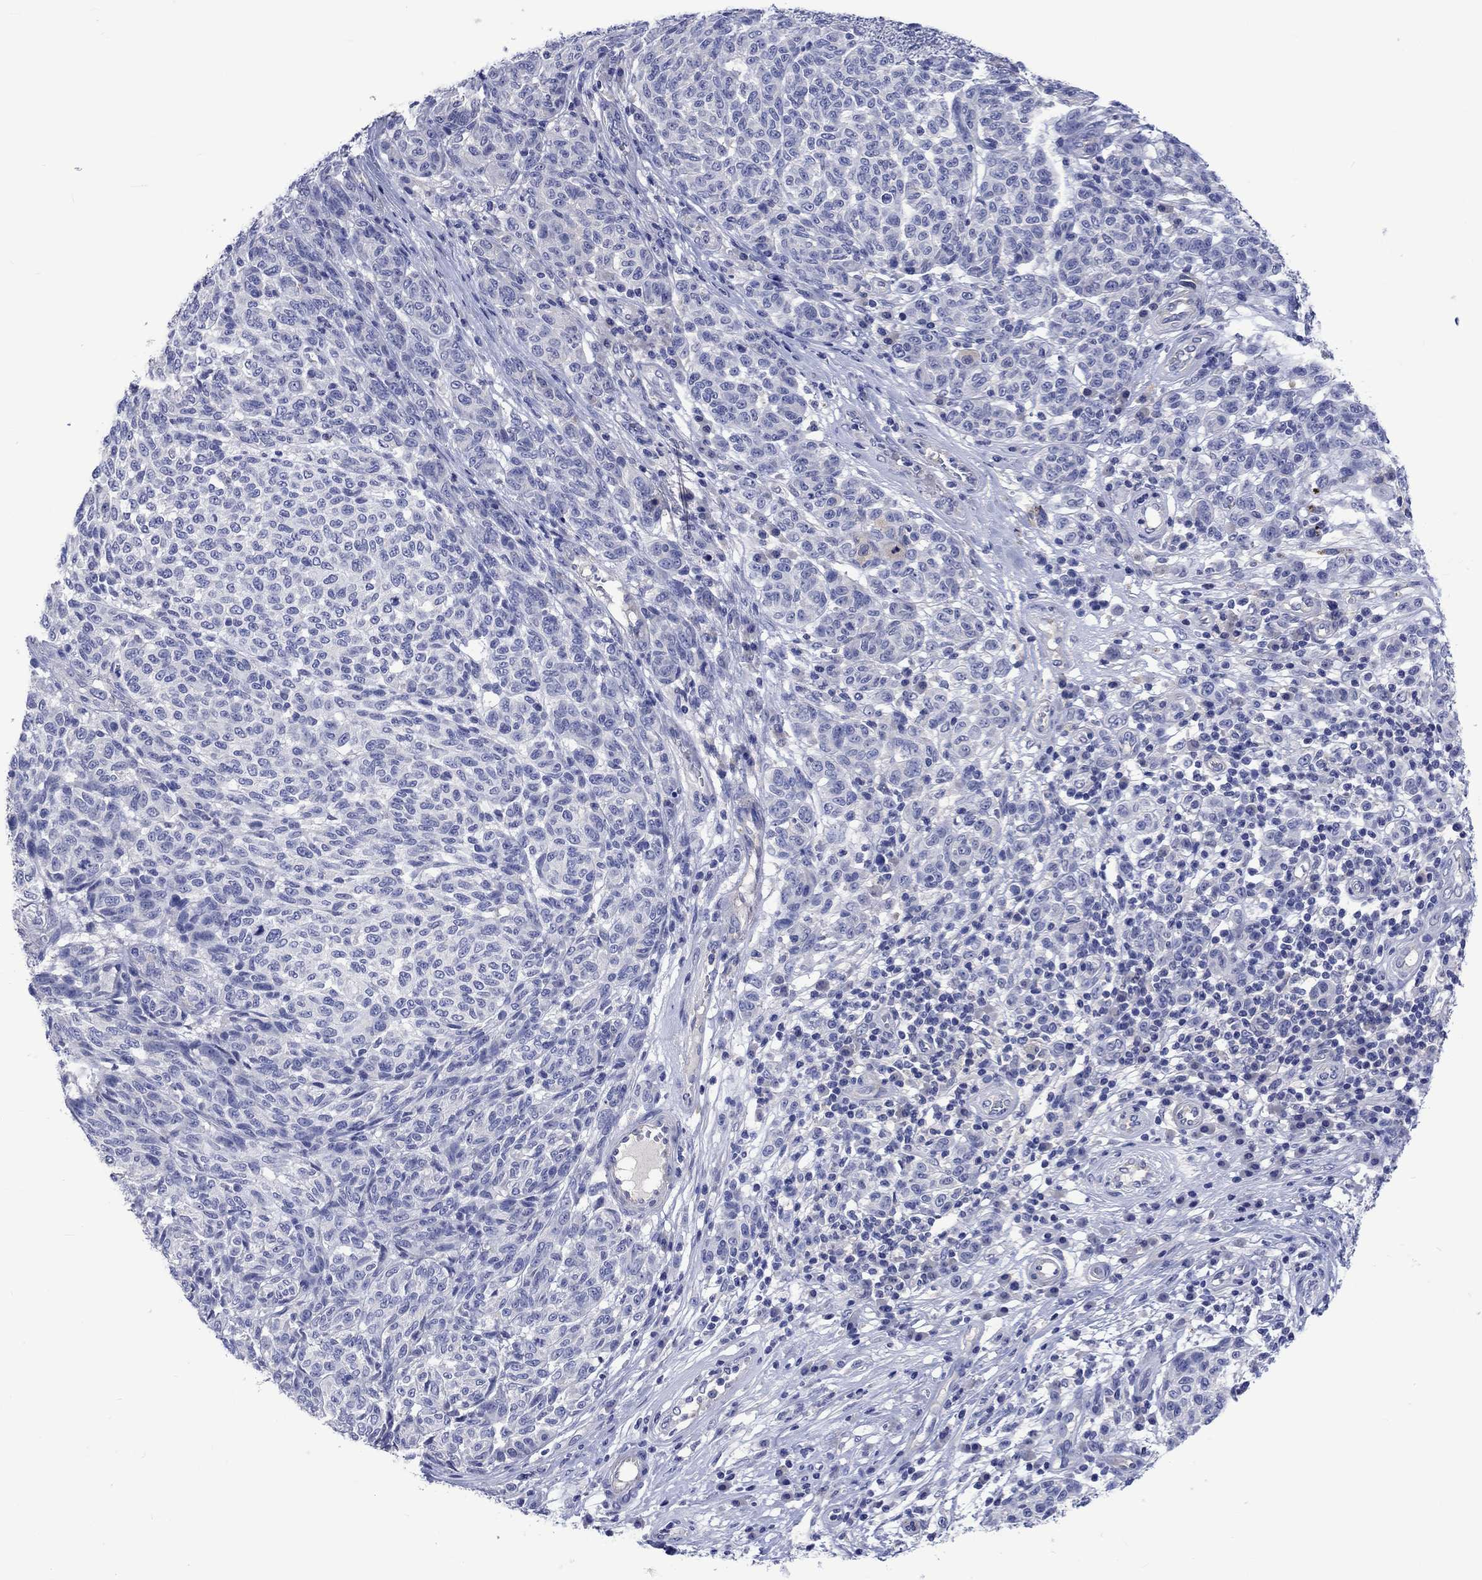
{"staining": {"intensity": "negative", "quantity": "none", "location": "none"}, "tissue": "melanoma", "cell_type": "Tumor cells", "image_type": "cancer", "snomed": [{"axis": "morphology", "description": "Malignant melanoma, NOS"}, {"axis": "topography", "description": "Skin"}], "caption": "Tumor cells show no significant staining in melanoma.", "gene": "TOMM20L", "patient": {"sex": "male", "age": 59}}